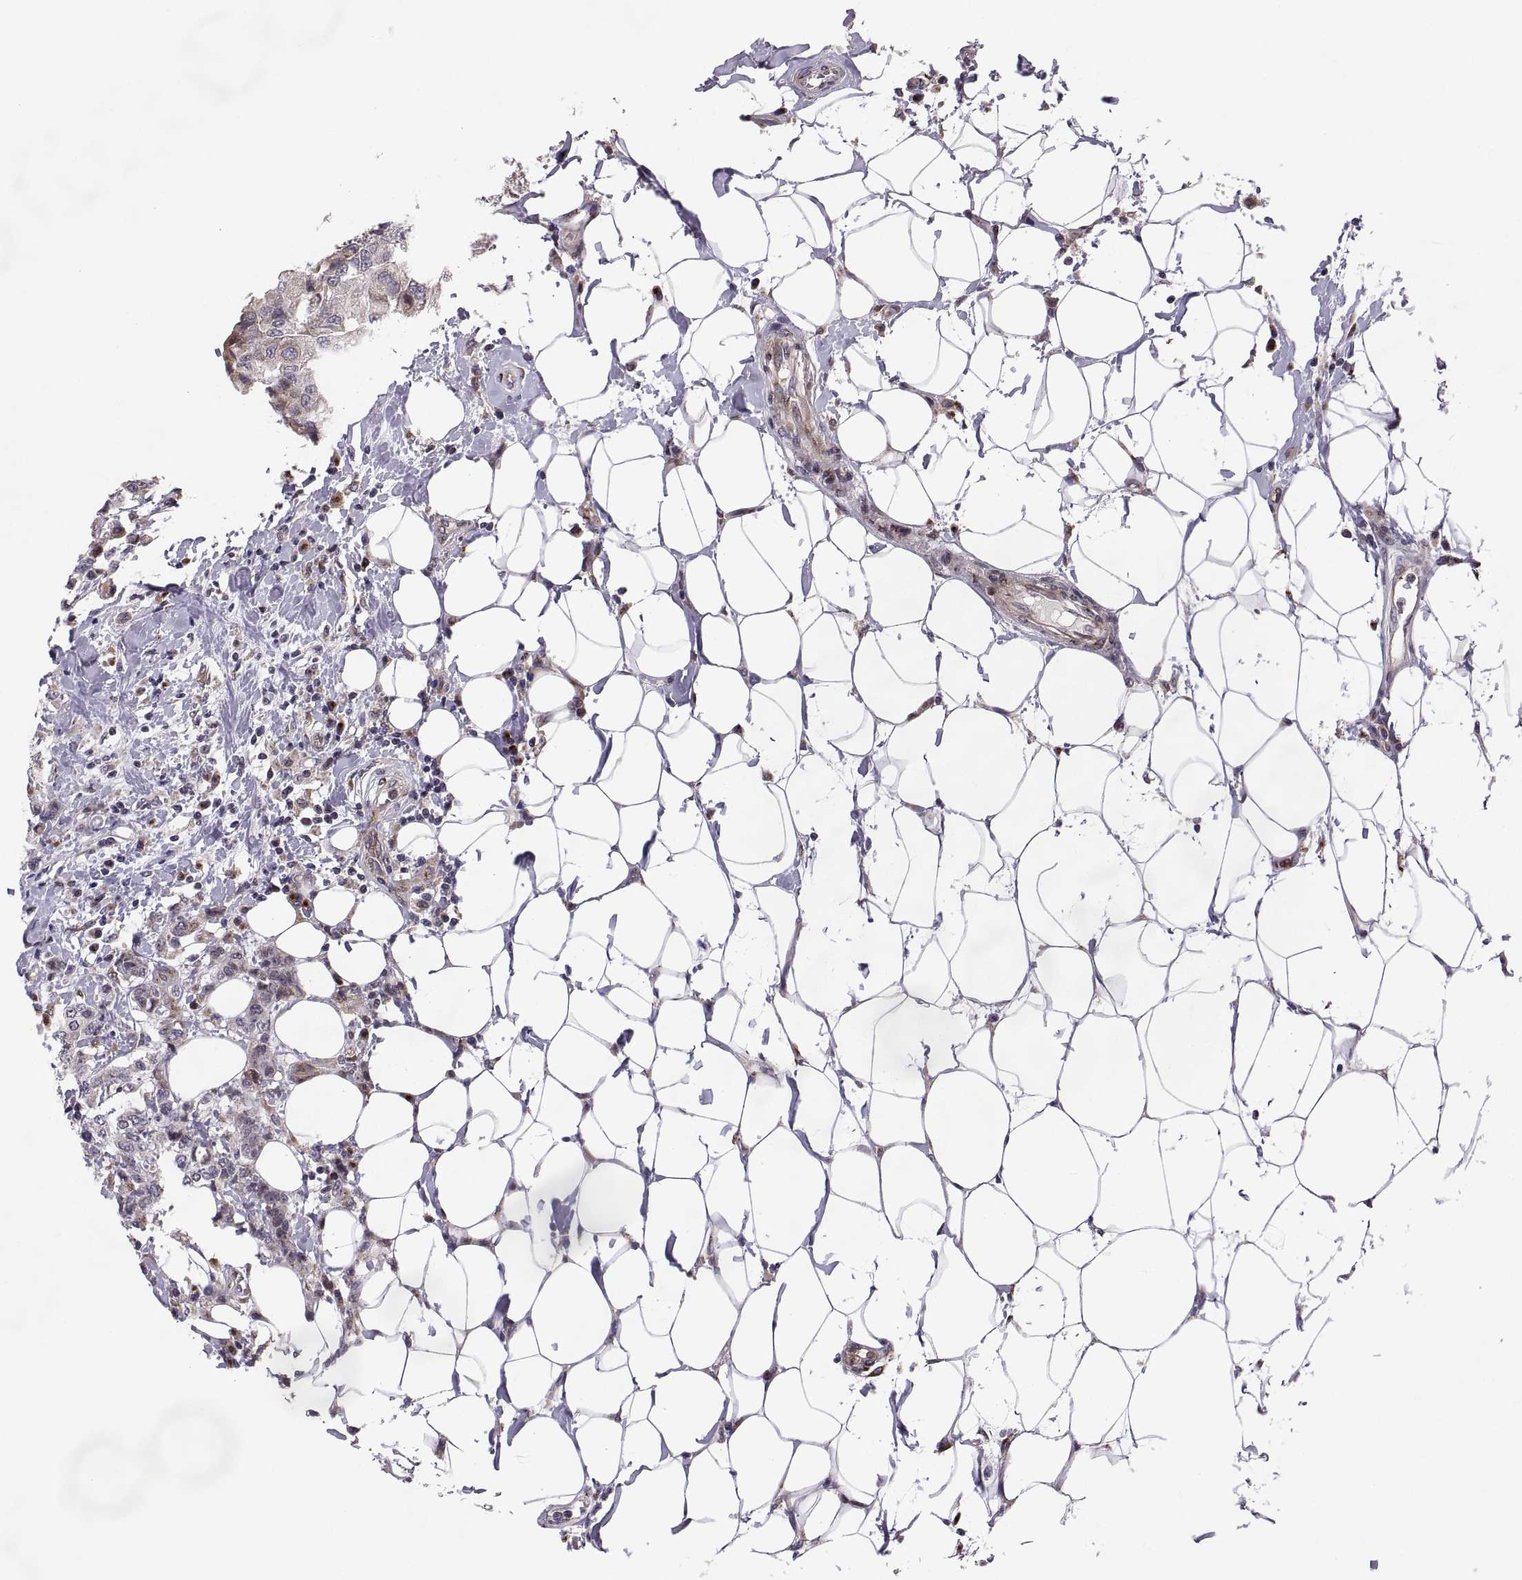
{"staining": {"intensity": "weak", "quantity": "25%-75%", "location": "cytoplasmic/membranous"}, "tissue": "breast cancer", "cell_type": "Tumor cells", "image_type": "cancer", "snomed": [{"axis": "morphology", "description": "Duct carcinoma"}, {"axis": "topography", "description": "Breast"}], "caption": "This image displays immunohistochemistry staining of human breast cancer, with low weak cytoplasmic/membranous staining in approximately 25%-75% of tumor cells.", "gene": "TESC", "patient": {"sex": "female", "age": 27}}